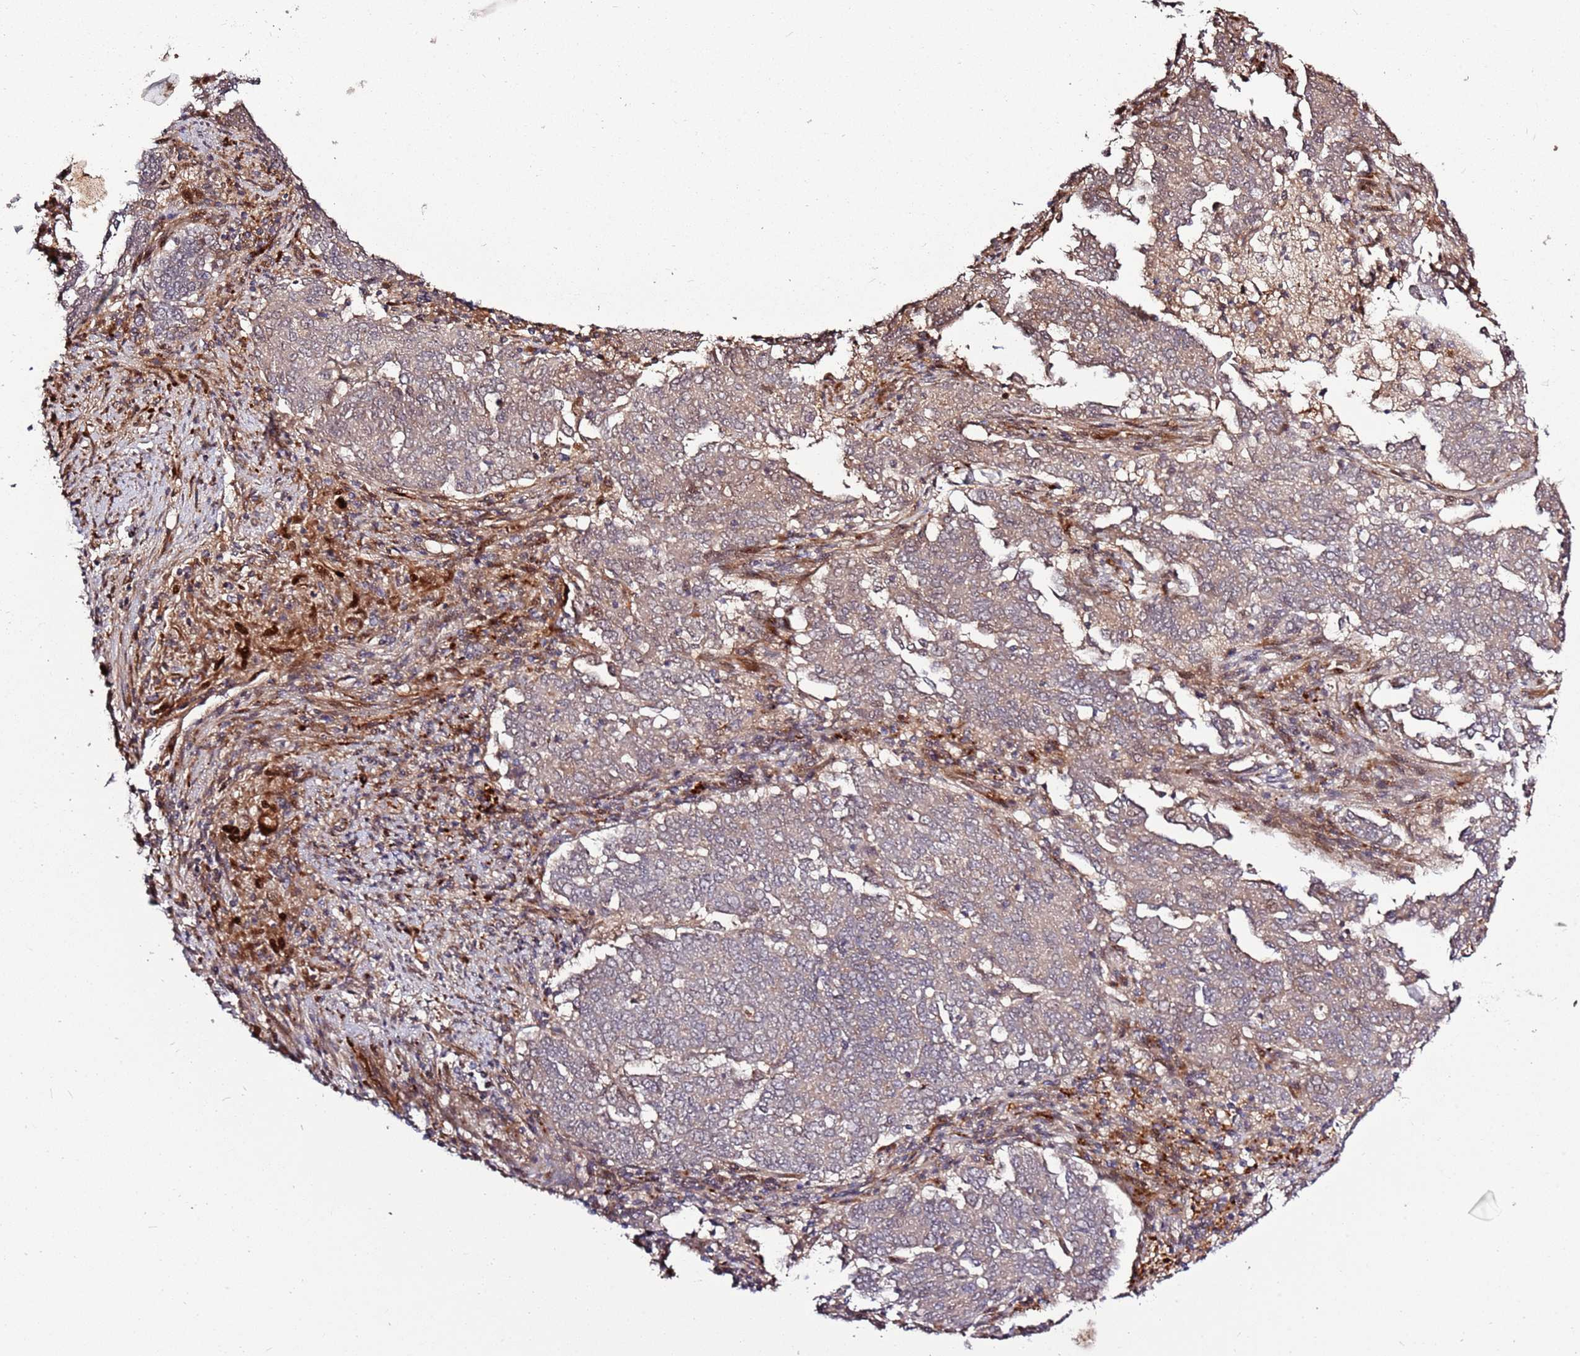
{"staining": {"intensity": "weak", "quantity": "25%-75%", "location": "cytoplasmic/membranous"}, "tissue": "endometrial cancer", "cell_type": "Tumor cells", "image_type": "cancer", "snomed": [{"axis": "morphology", "description": "Adenocarcinoma, NOS"}, {"axis": "topography", "description": "Endometrium"}], "caption": "Weak cytoplasmic/membranous positivity is identified in approximately 25%-75% of tumor cells in endometrial cancer.", "gene": "RHBDL1", "patient": {"sex": "female", "age": 80}}